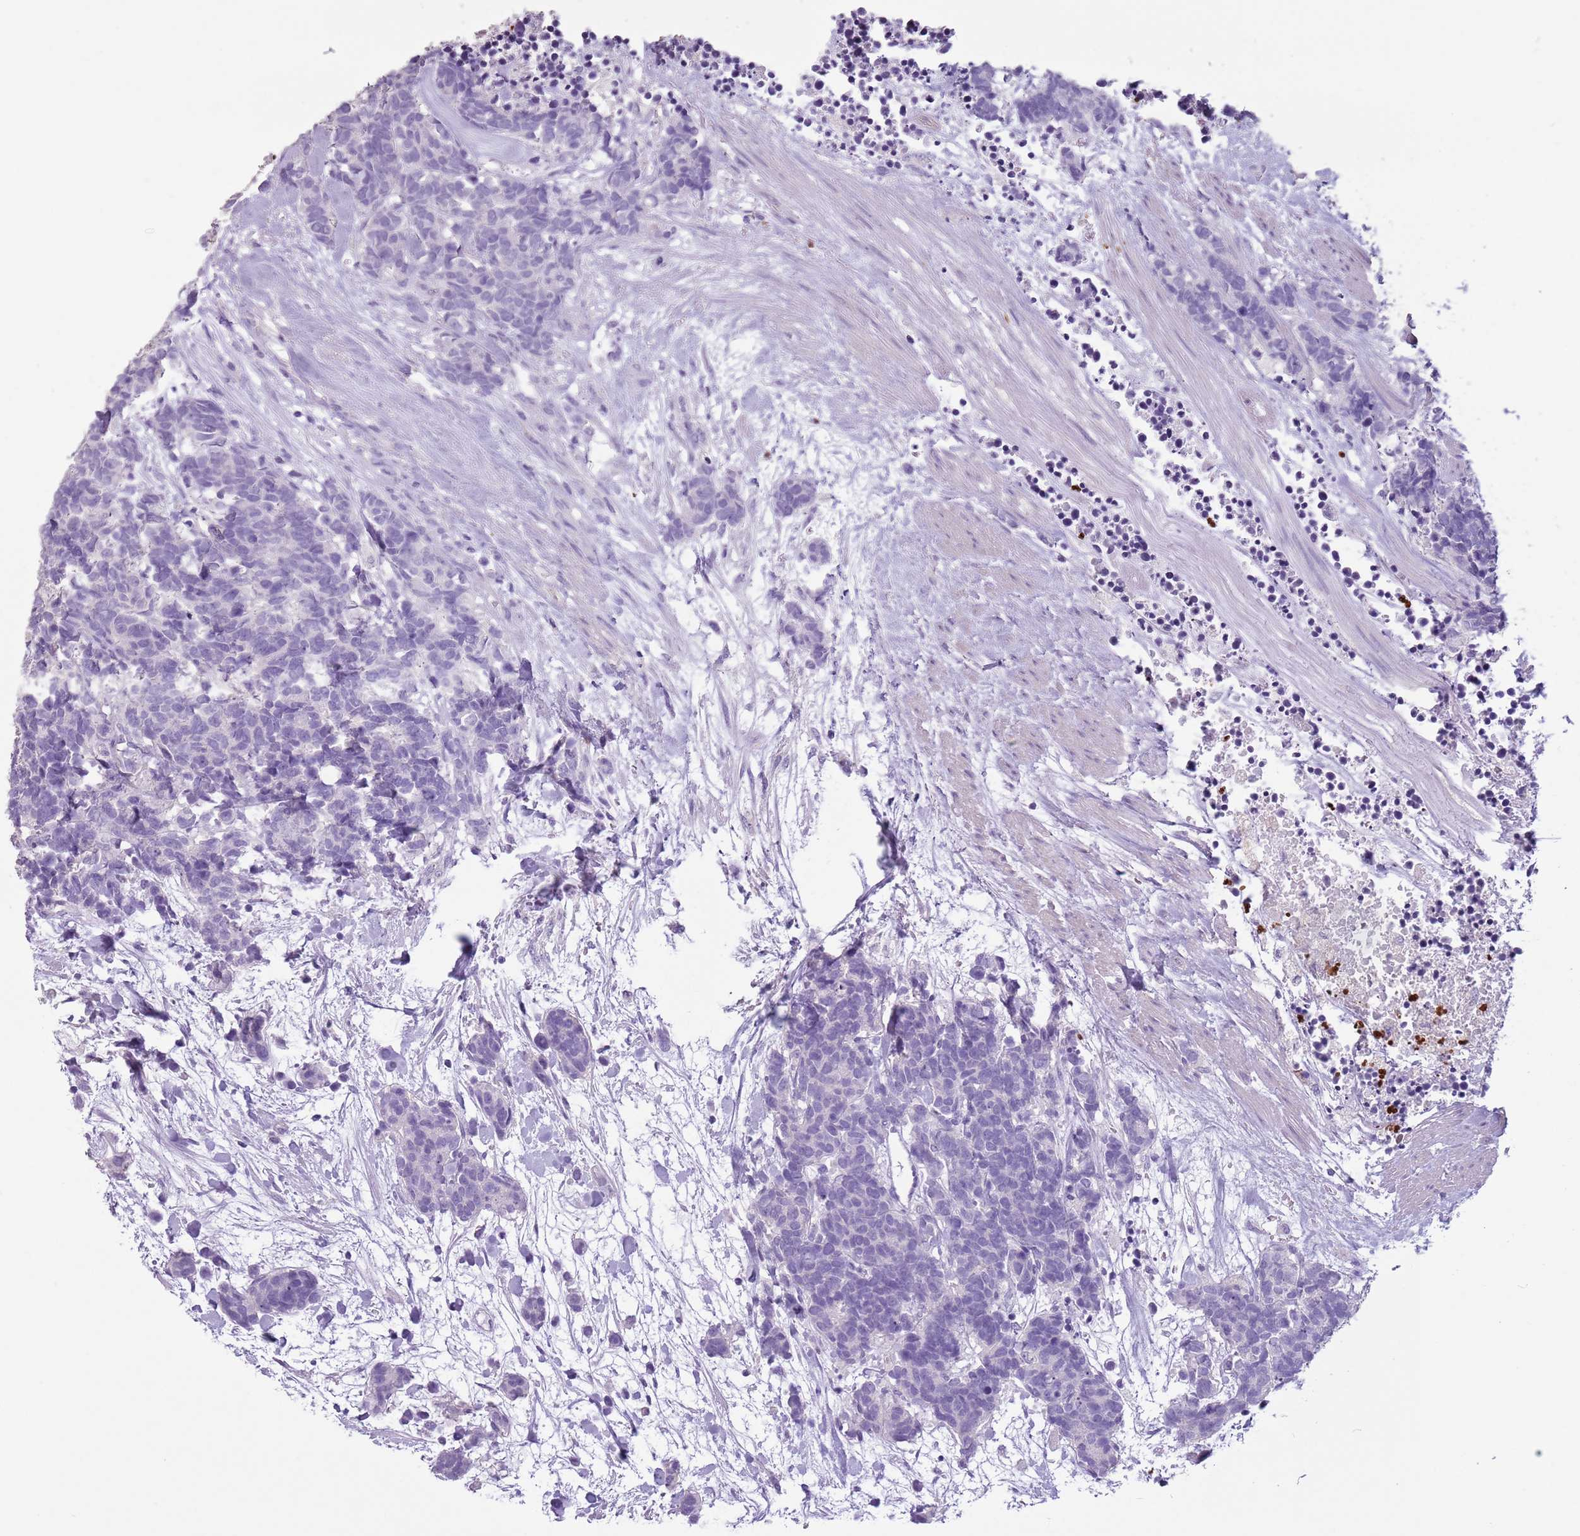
{"staining": {"intensity": "negative", "quantity": "none", "location": "none"}, "tissue": "carcinoid", "cell_type": "Tumor cells", "image_type": "cancer", "snomed": [{"axis": "morphology", "description": "Carcinoma, NOS"}, {"axis": "morphology", "description": "Carcinoid, malignant, NOS"}, {"axis": "topography", "description": "Prostate"}], "caption": "Immunohistochemistry of carcinoid (malignant) exhibits no positivity in tumor cells.", "gene": "CELF6", "patient": {"sex": "male", "age": 57}}